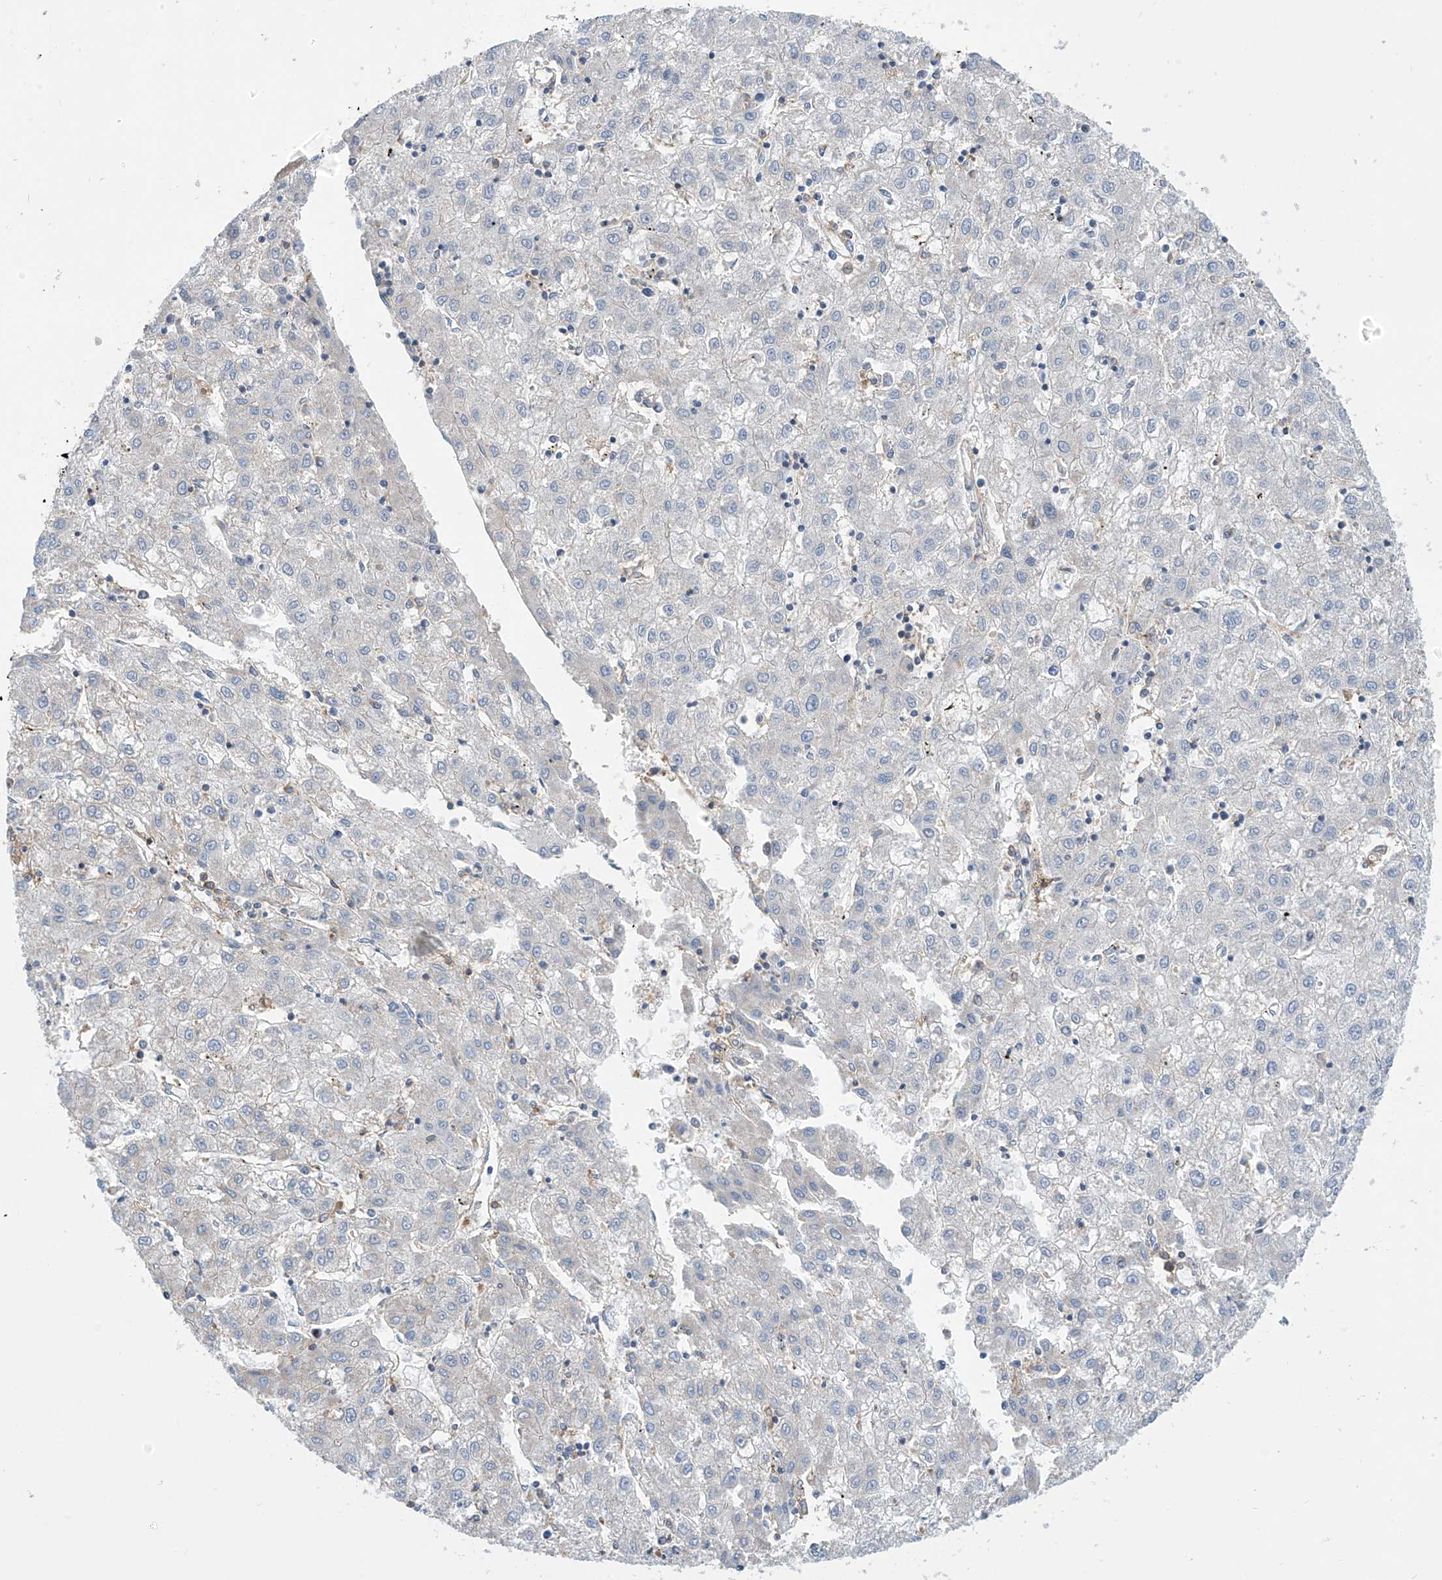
{"staining": {"intensity": "negative", "quantity": "none", "location": "none"}, "tissue": "liver cancer", "cell_type": "Tumor cells", "image_type": "cancer", "snomed": [{"axis": "morphology", "description": "Carcinoma, Hepatocellular, NOS"}, {"axis": "topography", "description": "Liver"}], "caption": "Tumor cells show no significant expression in liver cancer (hepatocellular carcinoma).", "gene": "P2RX7", "patient": {"sex": "male", "age": 72}}